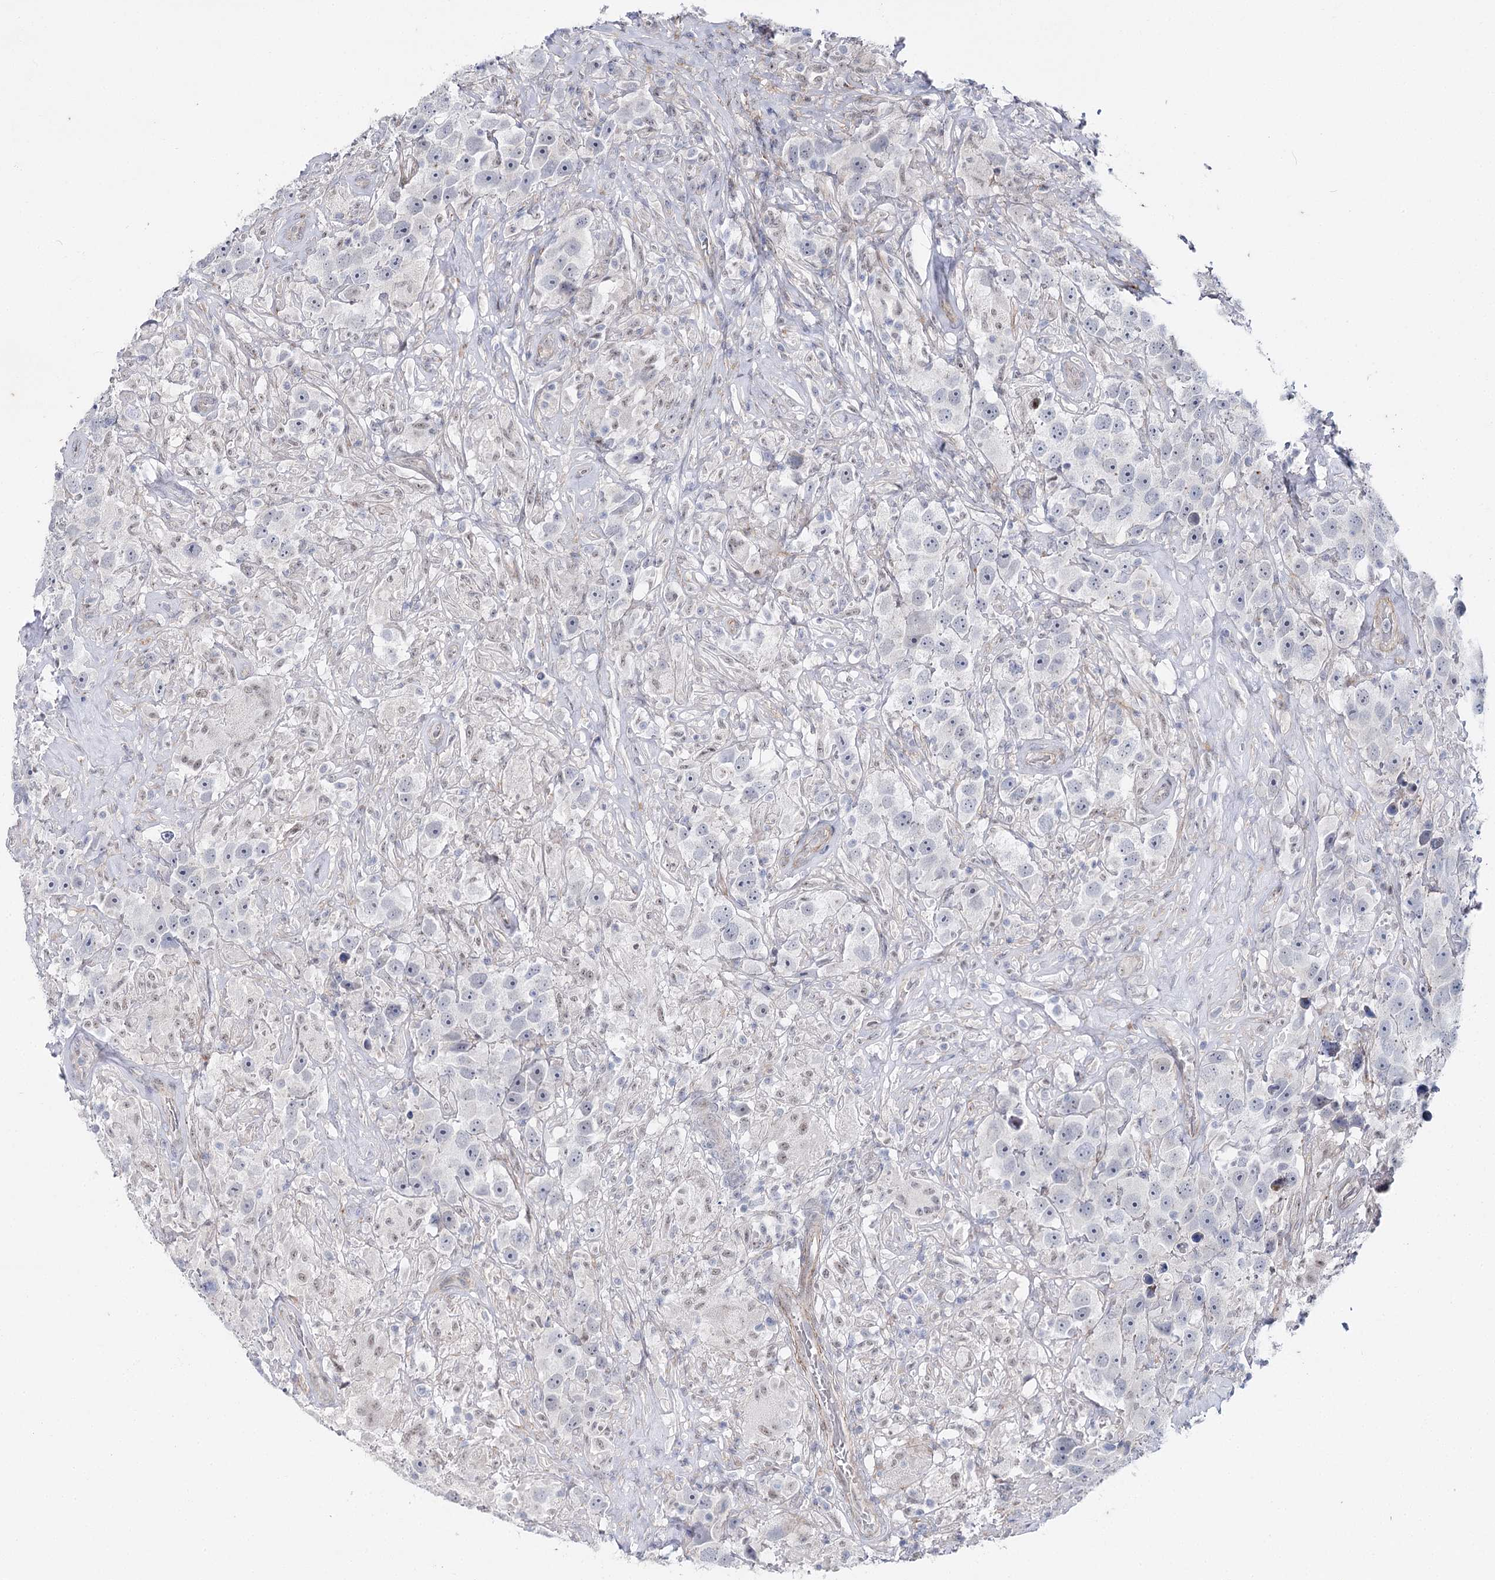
{"staining": {"intensity": "negative", "quantity": "none", "location": "none"}, "tissue": "testis cancer", "cell_type": "Tumor cells", "image_type": "cancer", "snomed": [{"axis": "morphology", "description": "Seminoma, NOS"}, {"axis": "topography", "description": "Testis"}], "caption": "Testis seminoma was stained to show a protein in brown. There is no significant staining in tumor cells. (Brightfield microscopy of DAB immunohistochemistry at high magnification).", "gene": "AGXT2", "patient": {"sex": "male", "age": 49}}